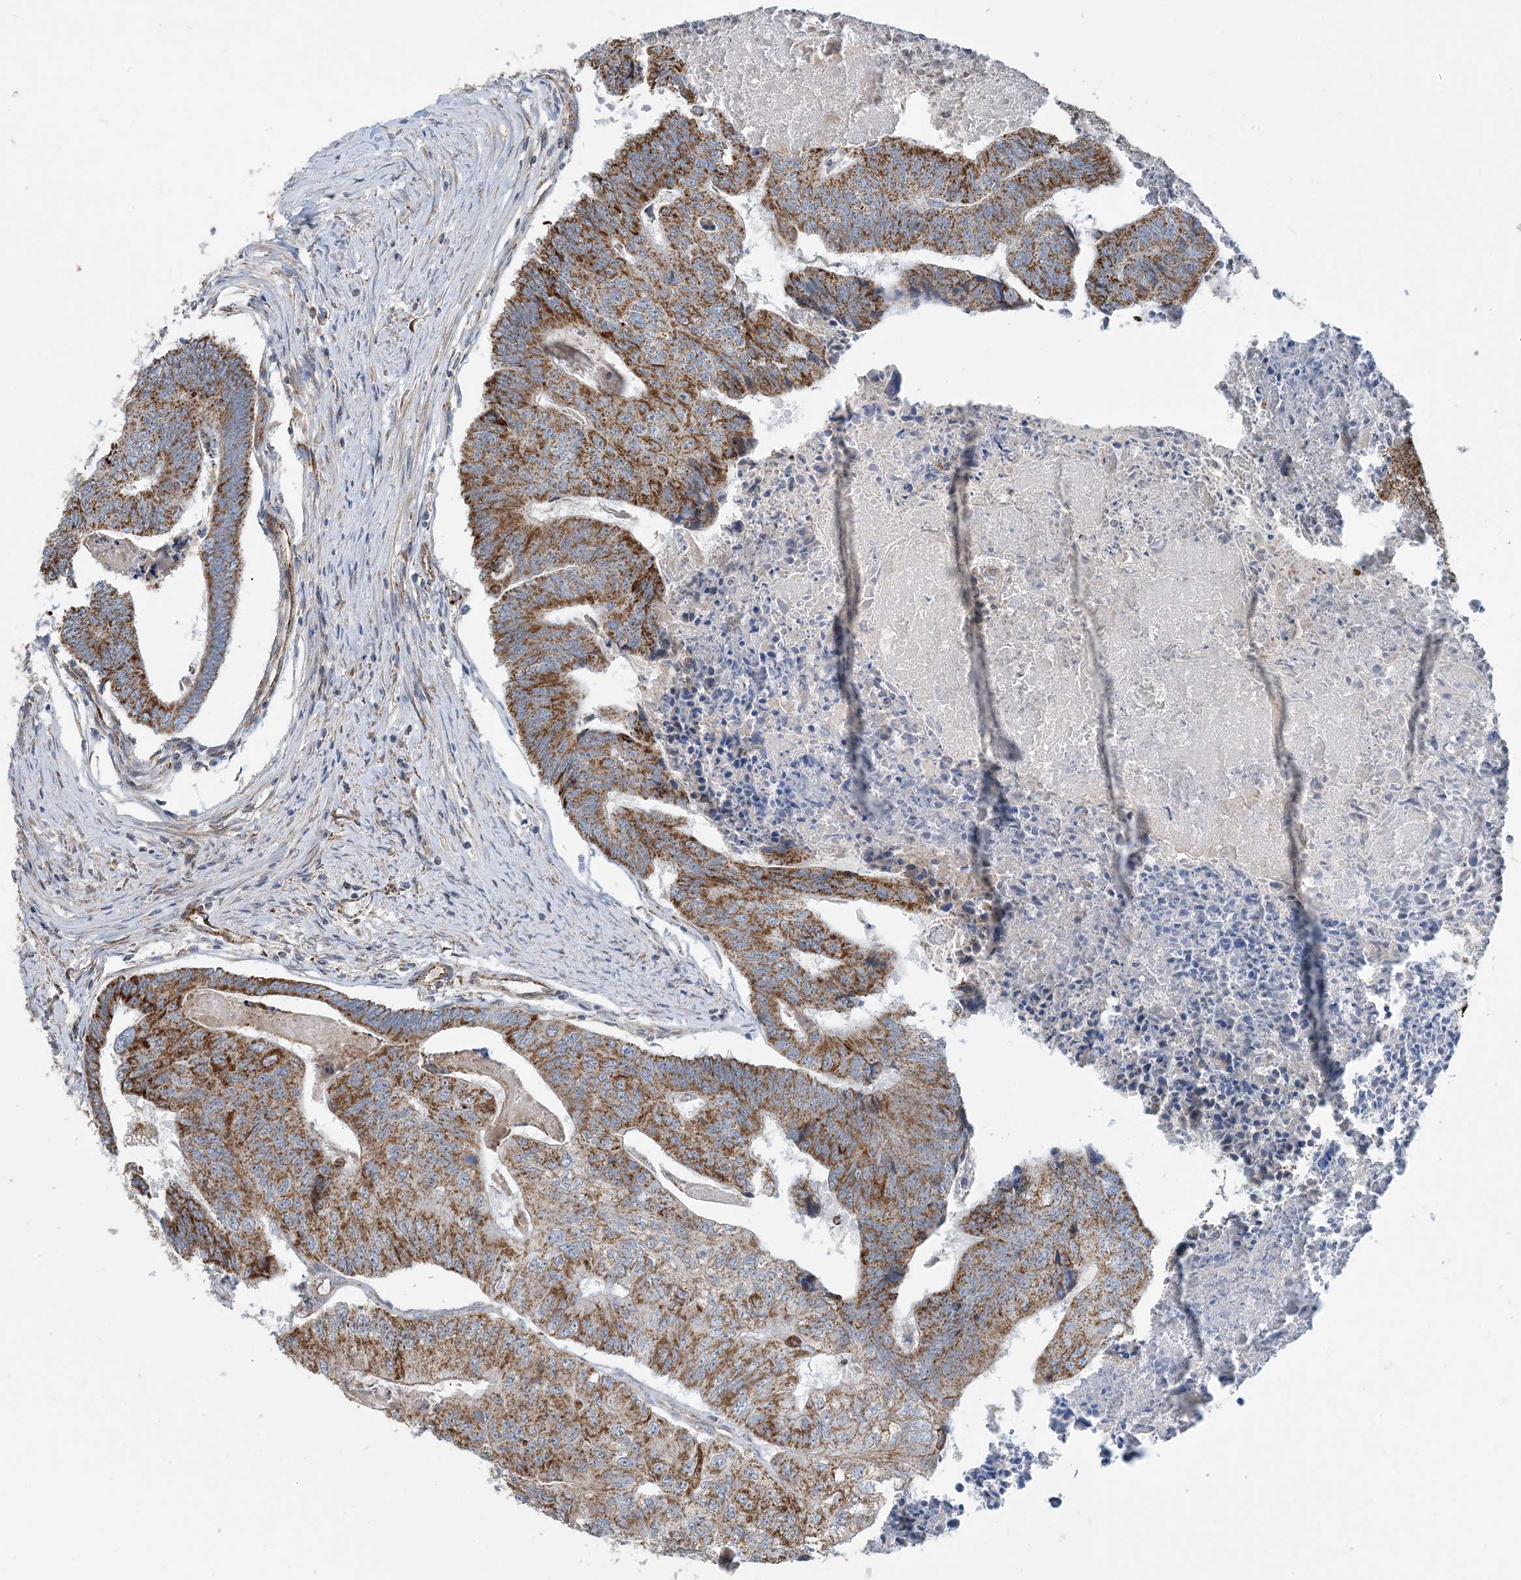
{"staining": {"intensity": "moderate", "quantity": ">75%", "location": "cytoplasmic/membranous"}, "tissue": "colorectal cancer", "cell_type": "Tumor cells", "image_type": "cancer", "snomed": [{"axis": "morphology", "description": "Adenocarcinoma, NOS"}, {"axis": "topography", "description": "Colon"}], "caption": "Colorectal cancer stained for a protein demonstrates moderate cytoplasmic/membranous positivity in tumor cells.", "gene": "PCDHGA1", "patient": {"sex": "female", "age": 67}}